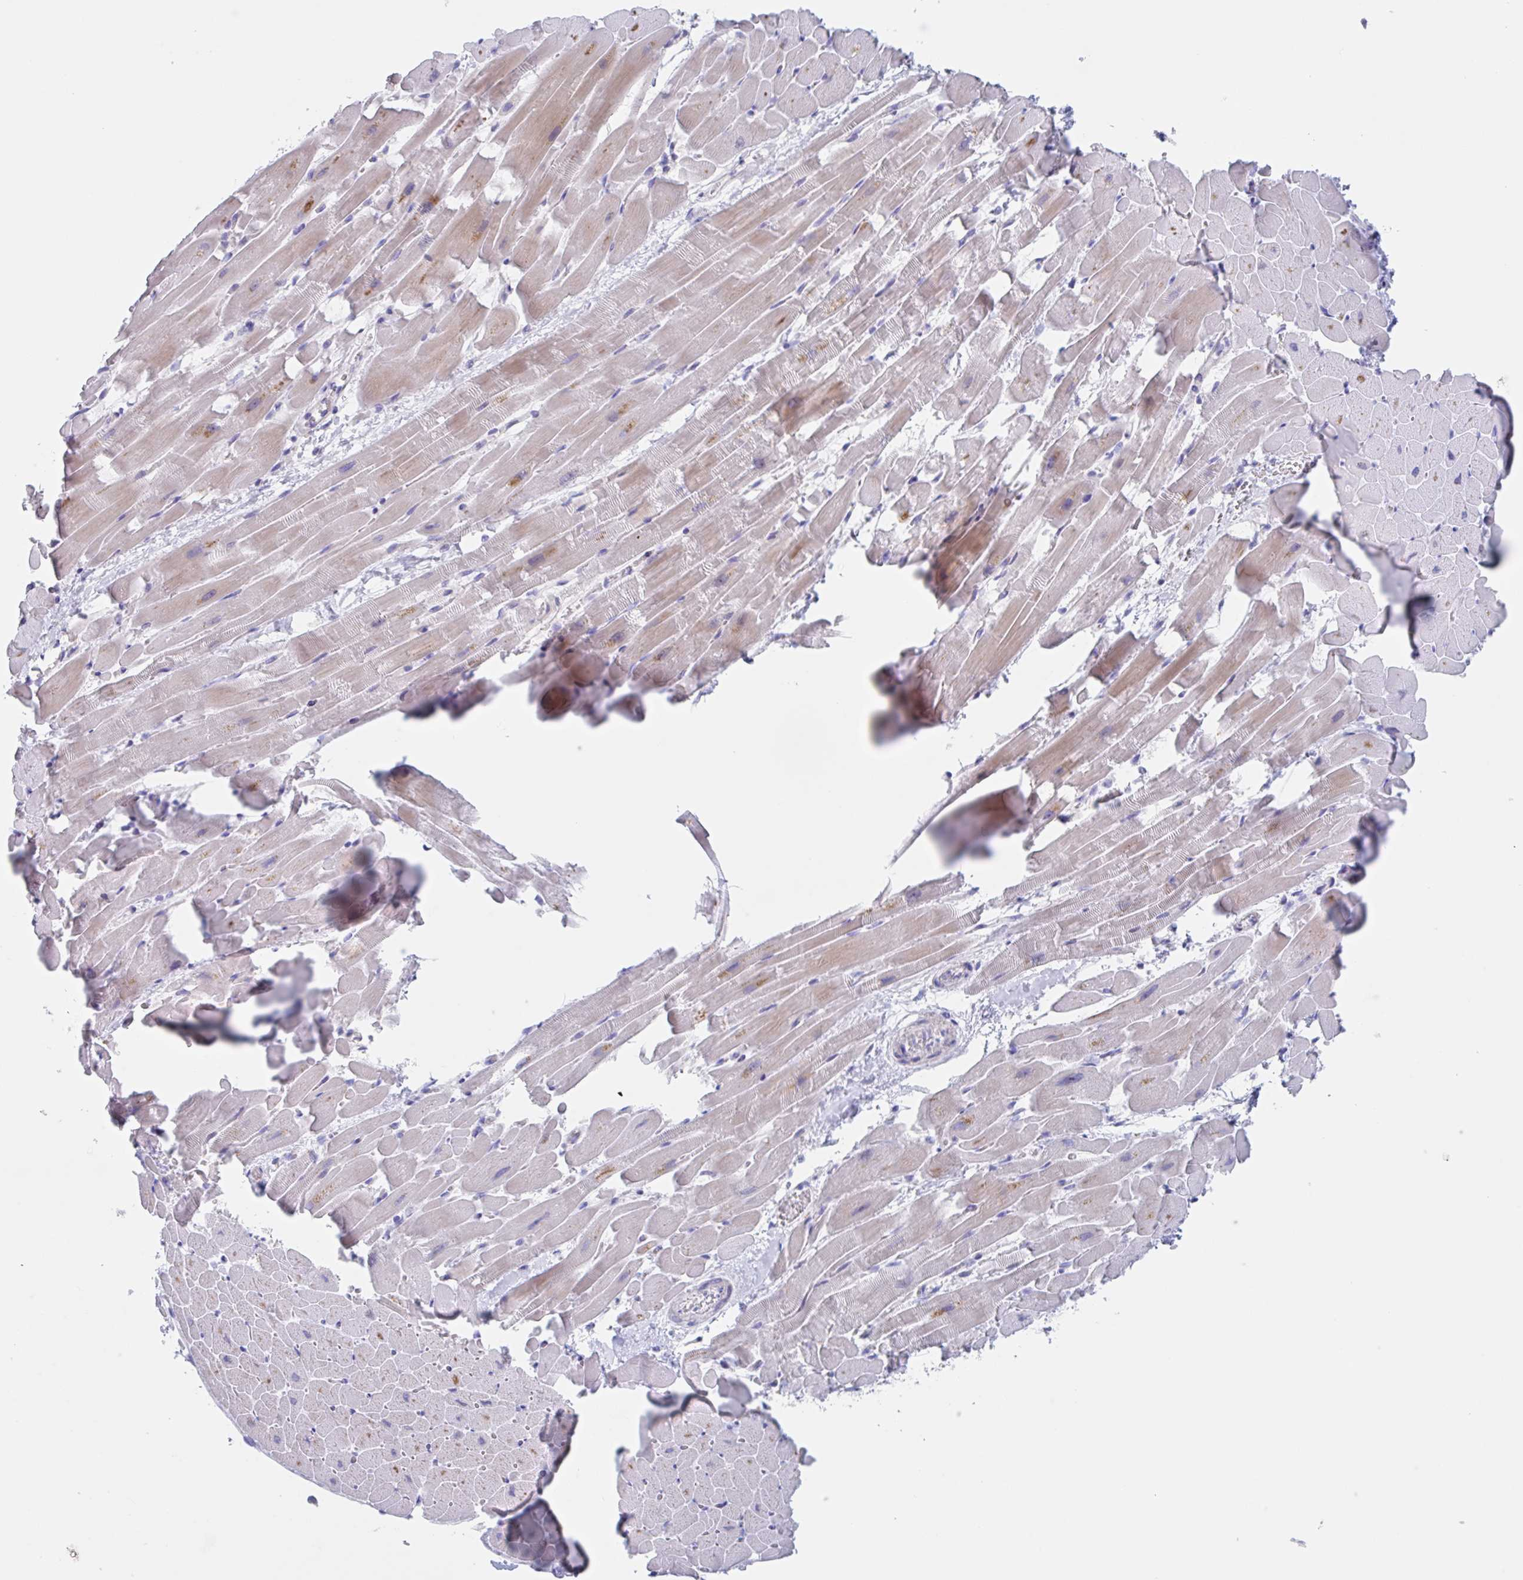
{"staining": {"intensity": "weak", "quantity": "25%-75%", "location": "cytoplasmic/membranous"}, "tissue": "heart muscle", "cell_type": "Cardiomyocytes", "image_type": "normal", "snomed": [{"axis": "morphology", "description": "Normal tissue, NOS"}, {"axis": "topography", "description": "Heart"}], "caption": "High-power microscopy captured an IHC histopathology image of benign heart muscle, revealing weak cytoplasmic/membranous expression in approximately 25%-75% of cardiomyocytes. The staining was performed using DAB to visualize the protein expression in brown, while the nuclei were stained in blue with hematoxylin (Magnification: 20x).", "gene": "NOXRED1", "patient": {"sex": "male", "age": 37}}